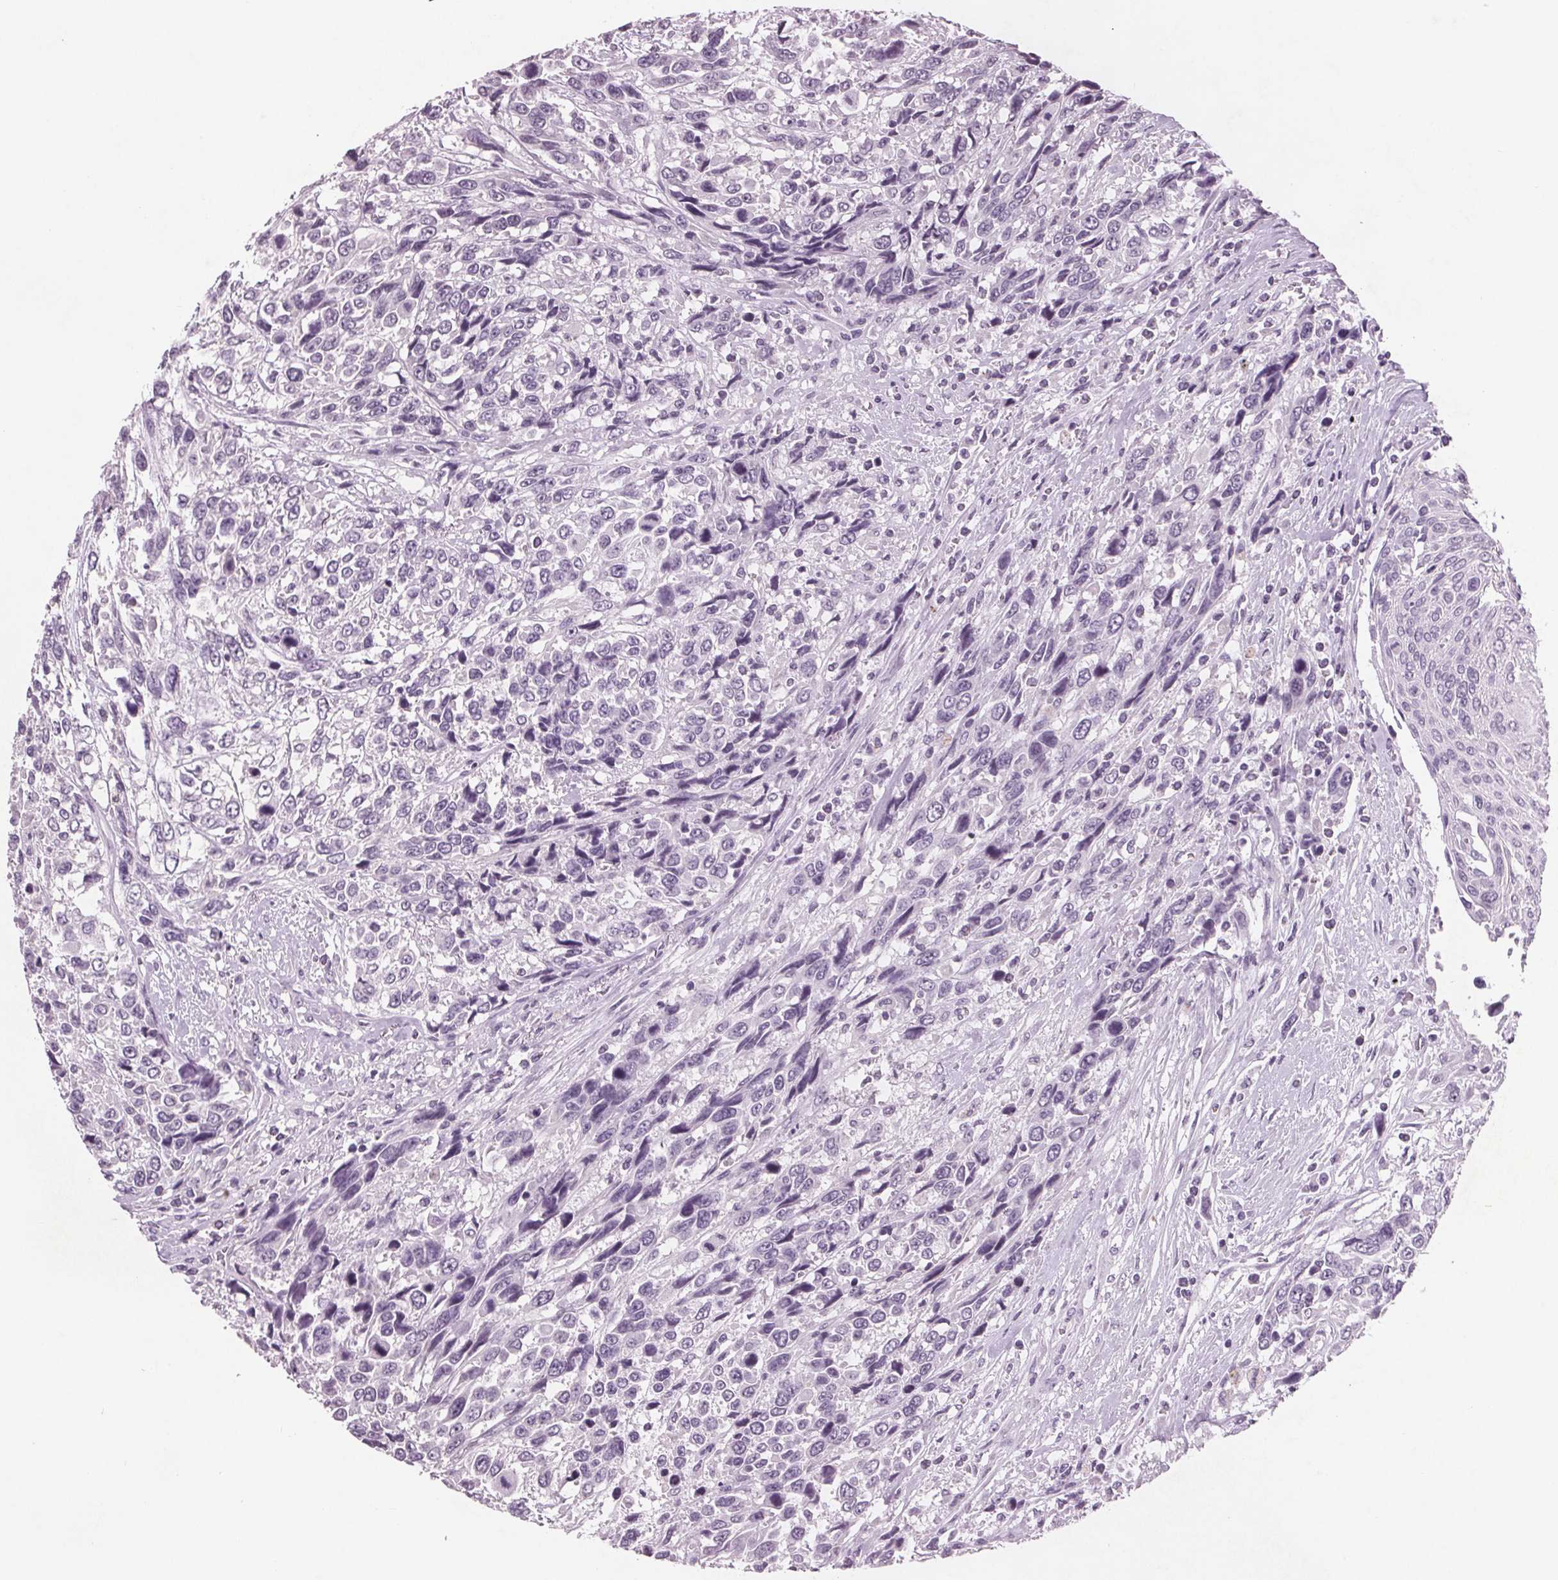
{"staining": {"intensity": "negative", "quantity": "none", "location": "none"}, "tissue": "urothelial cancer", "cell_type": "Tumor cells", "image_type": "cancer", "snomed": [{"axis": "morphology", "description": "Urothelial carcinoma, High grade"}, {"axis": "topography", "description": "Urinary bladder"}], "caption": "This is a micrograph of immunohistochemistry staining of urothelial carcinoma (high-grade), which shows no expression in tumor cells.", "gene": "PTPN14", "patient": {"sex": "female", "age": 70}}